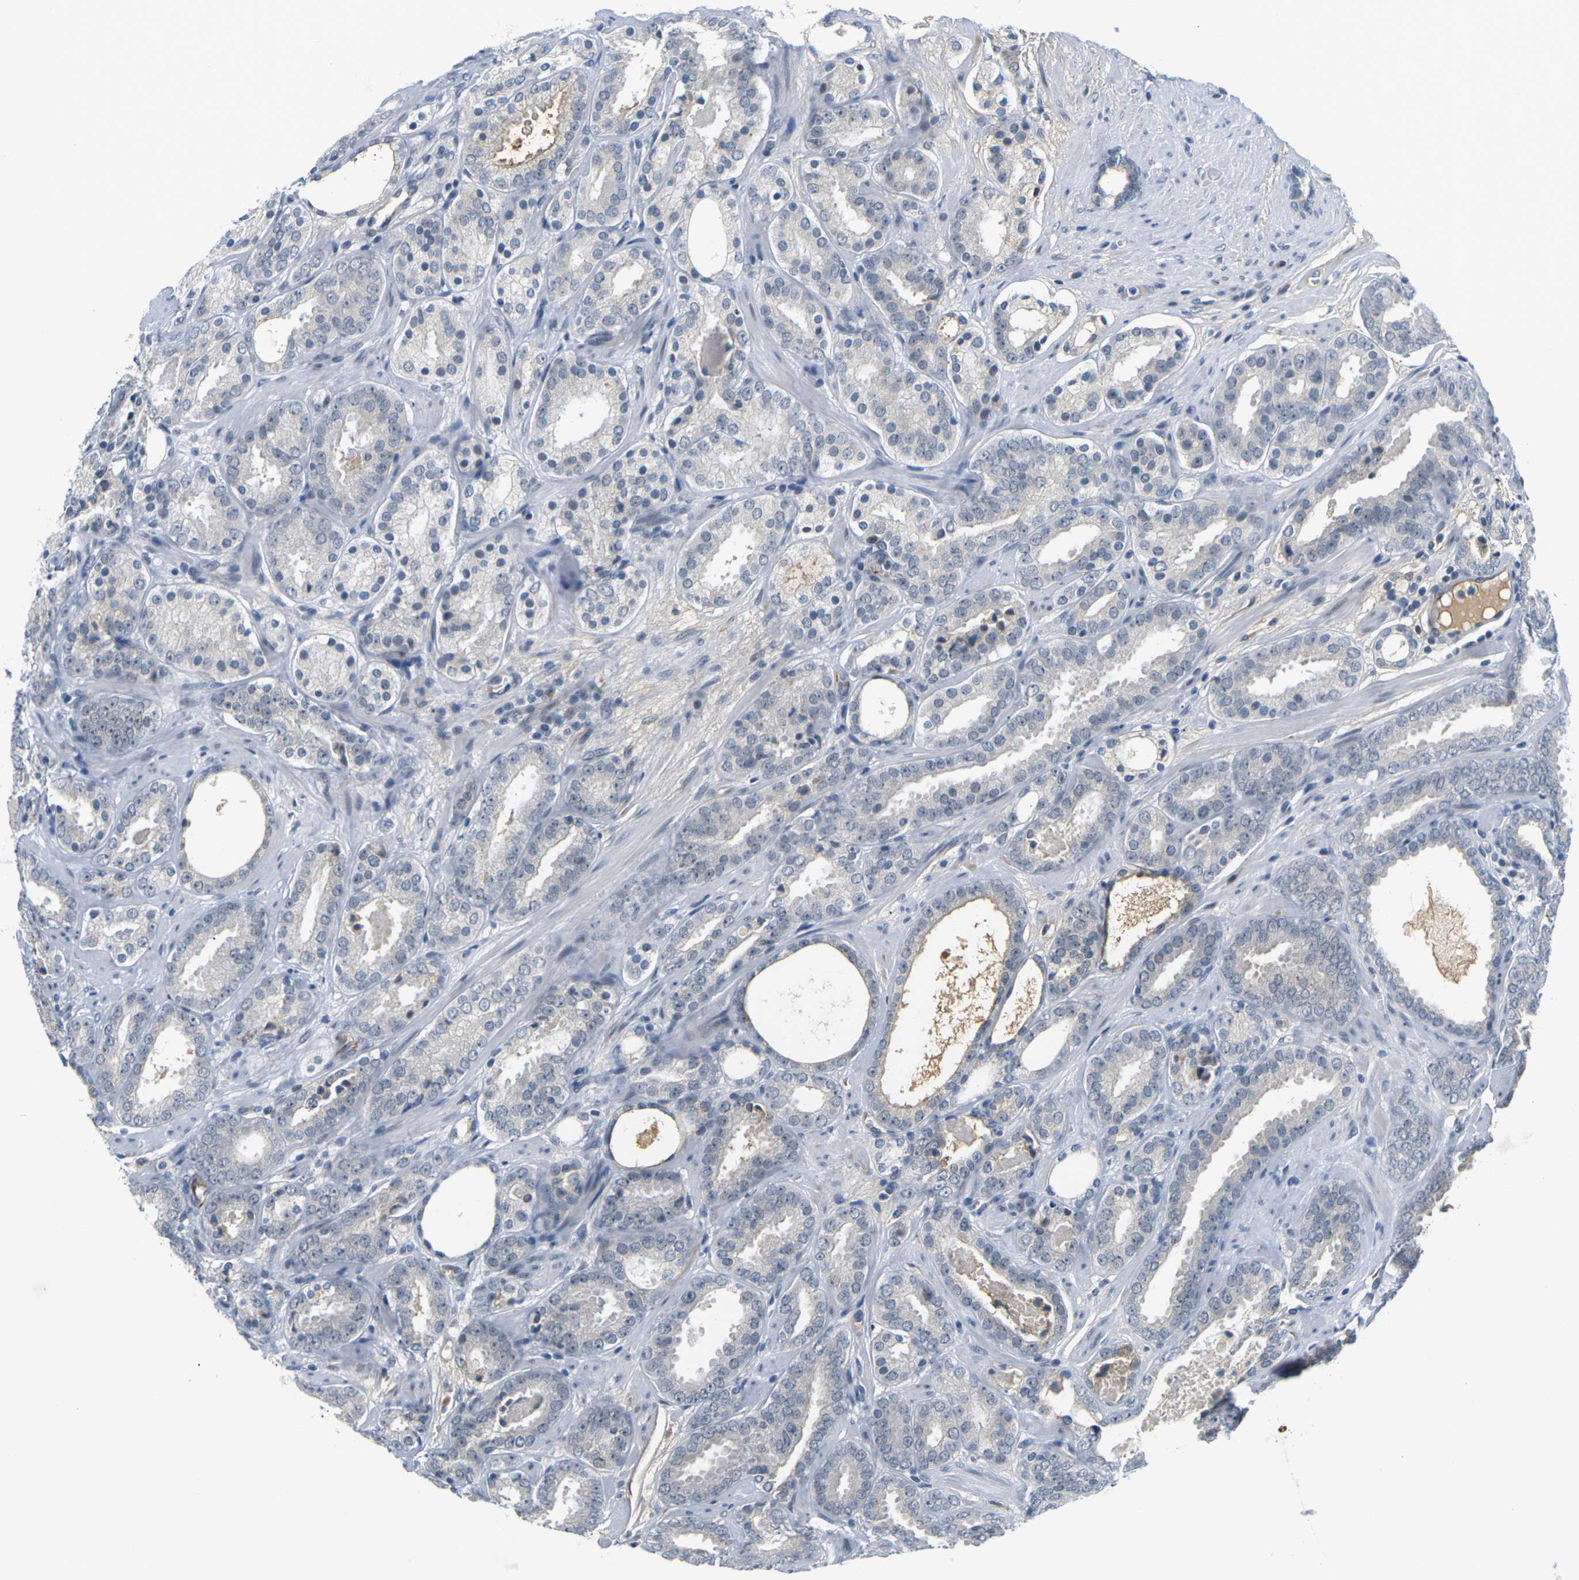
{"staining": {"intensity": "negative", "quantity": "none", "location": "none"}, "tissue": "prostate cancer", "cell_type": "Tumor cells", "image_type": "cancer", "snomed": [{"axis": "morphology", "description": "Adenocarcinoma, Low grade"}, {"axis": "topography", "description": "Prostate"}], "caption": "This is a micrograph of IHC staining of prostate cancer (low-grade adenocarcinoma), which shows no staining in tumor cells. (Immunohistochemistry, brightfield microscopy, high magnification).", "gene": "PKP2", "patient": {"sex": "male", "age": 69}}